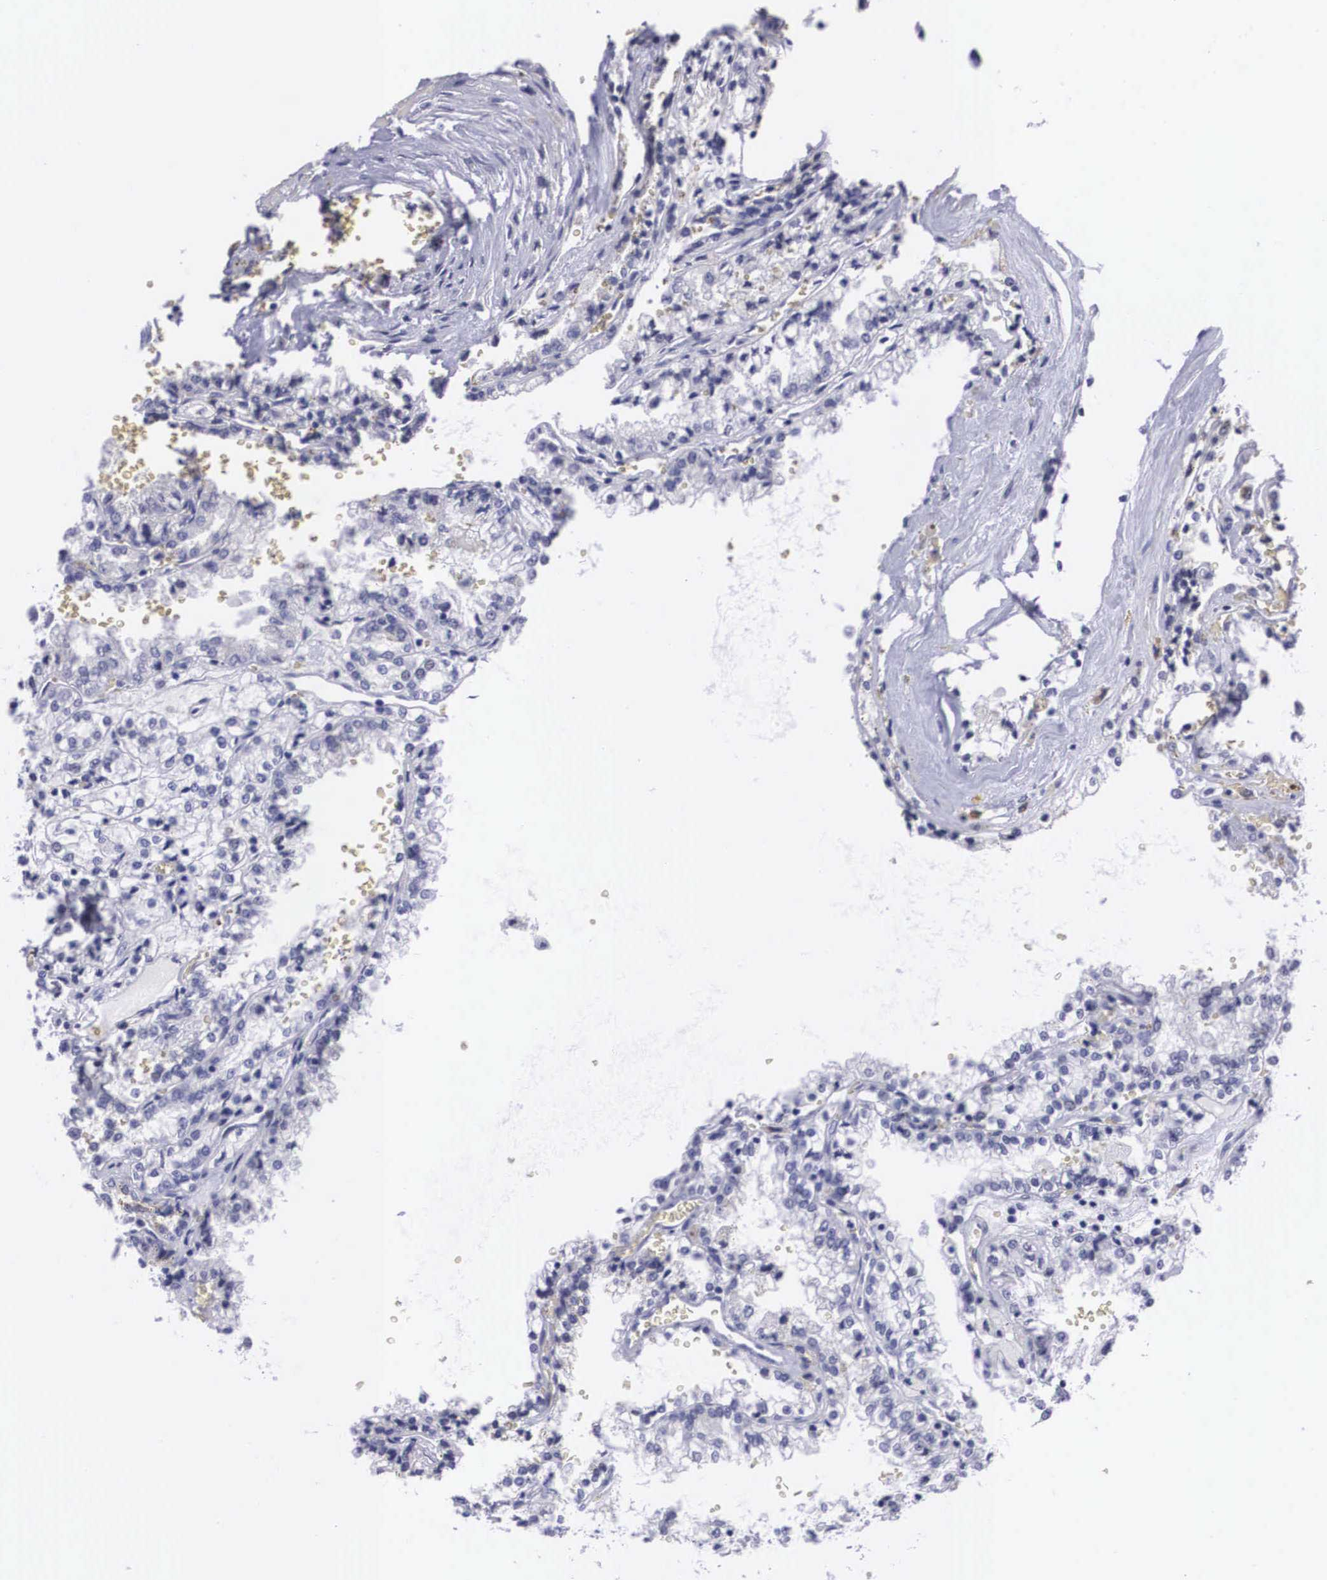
{"staining": {"intensity": "negative", "quantity": "none", "location": "none"}, "tissue": "renal cancer", "cell_type": "Tumor cells", "image_type": "cancer", "snomed": [{"axis": "morphology", "description": "Adenocarcinoma, NOS"}, {"axis": "topography", "description": "Kidney"}], "caption": "Adenocarcinoma (renal) stained for a protein using IHC exhibits no expression tumor cells.", "gene": "C22orf31", "patient": {"sex": "female", "age": 56}}